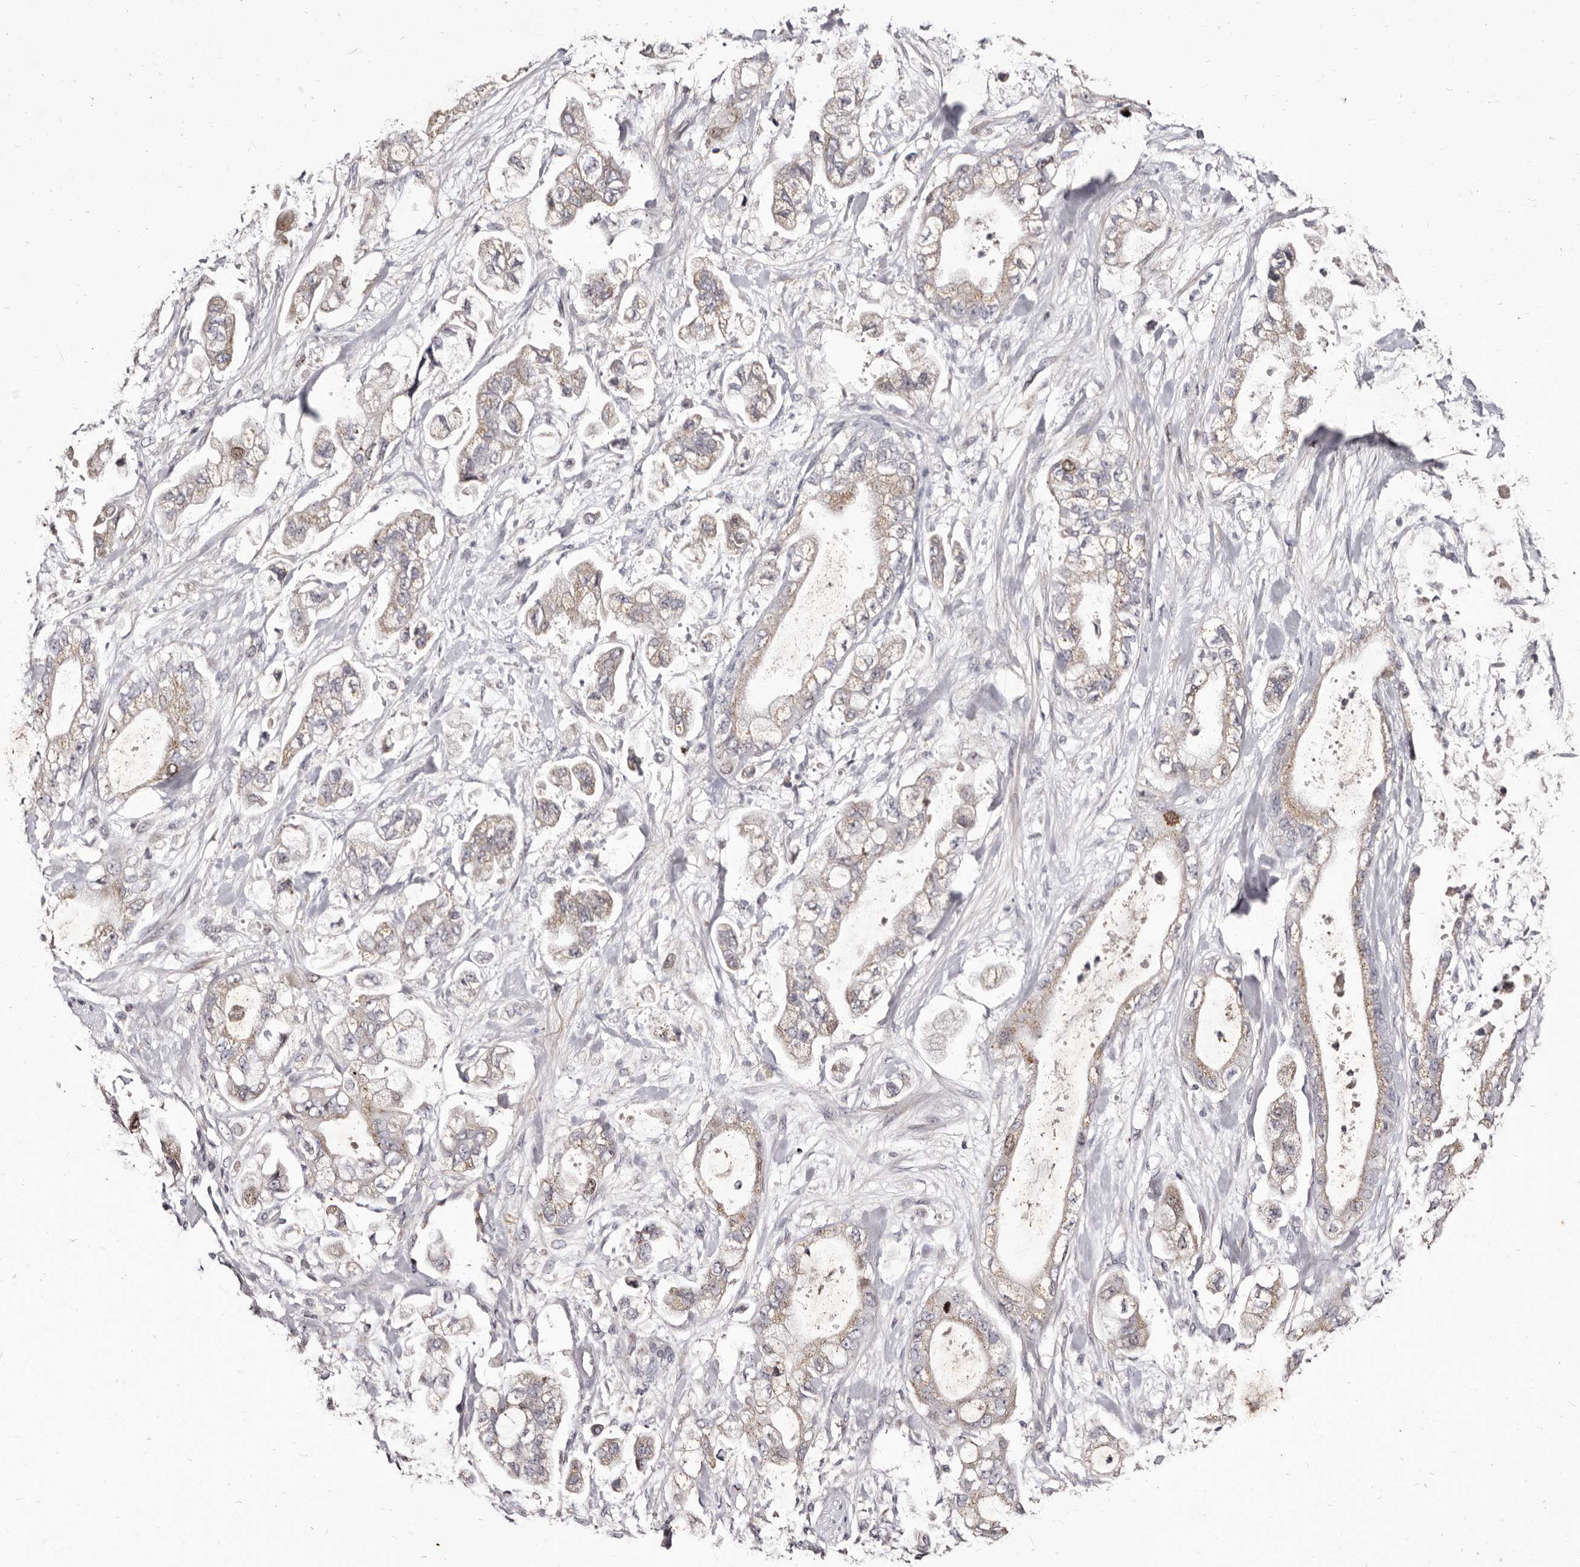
{"staining": {"intensity": "weak", "quantity": ">75%", "location": "cytoplasmic/membranous"}, "tissue": "stomach cancer", "cell_type": "Tumor cells", "image_type": "cancer", "snomed": [{"axis": "morphology", "description": "Normal tissue, NOS"}, {"axis": "morphology", "description": "Adenocarcinoma, NOS"}, {"axis": "topography", "description": "Stomach"}], "caption": "A micrograph of human stomach cancer stained for a protein demonstrates weak cytoplasmic/membranous brown staining in tumor cells.", "gene": "CDCA8", "patient": {"sex": "male", "age": 62}}